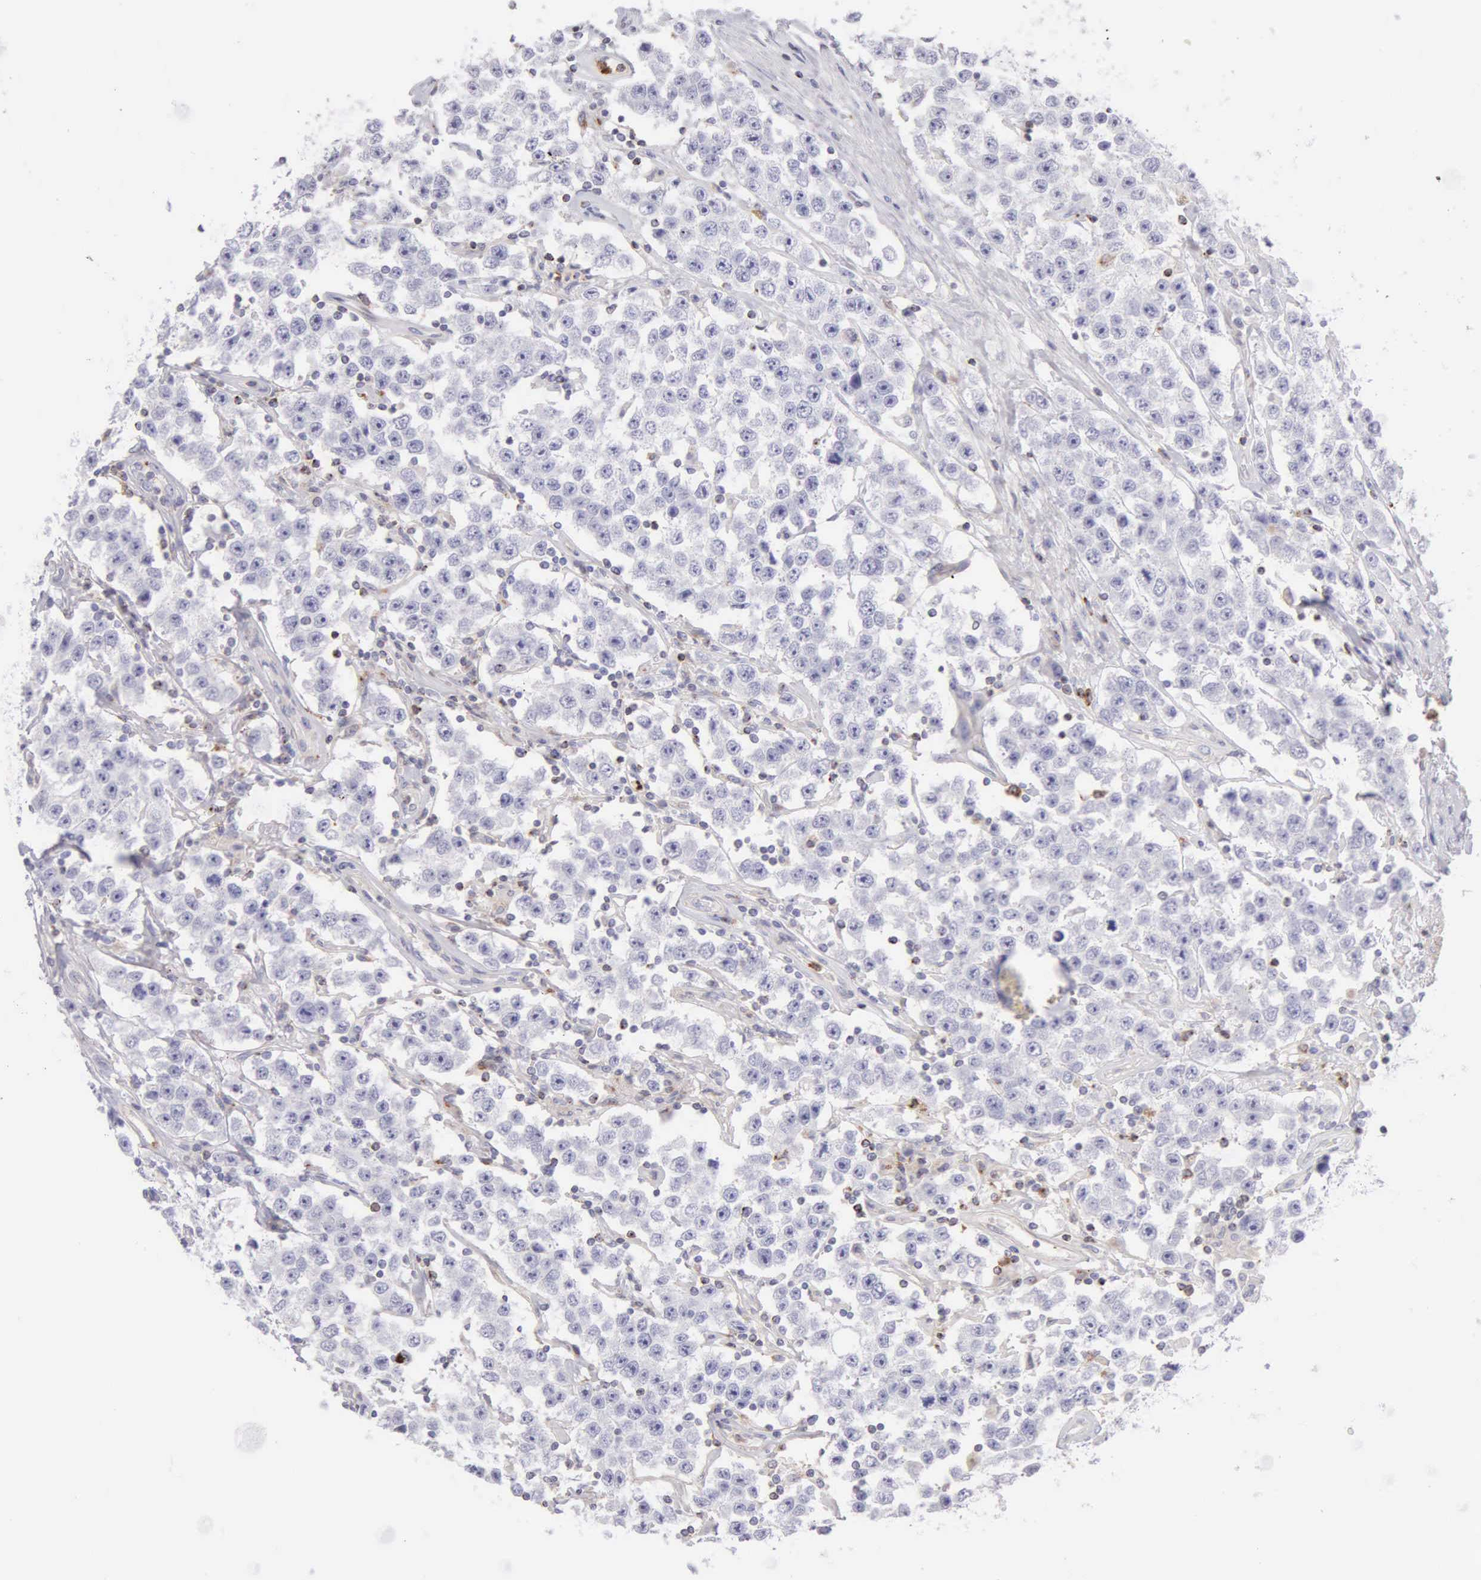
{"staining": {"intensity": "negative", "quantity": "none", "location": "none"}, "tissue": "testis cancer", "cell_type": "Tumor cells", "image_type": "cancer", "snomed": [{"axis": "morphology", "description": "Seminoma, NOS"}, {"axis": "topography", "description": "Testis"}], "caption": "This micrograph is of testis cancer stained with IHC to label a protein in brown with the nuclei are counter-stained blue. There is no staining in tumor cells.", "gene": "SRGN", "patient": {"sex": "male", "age": 52}}